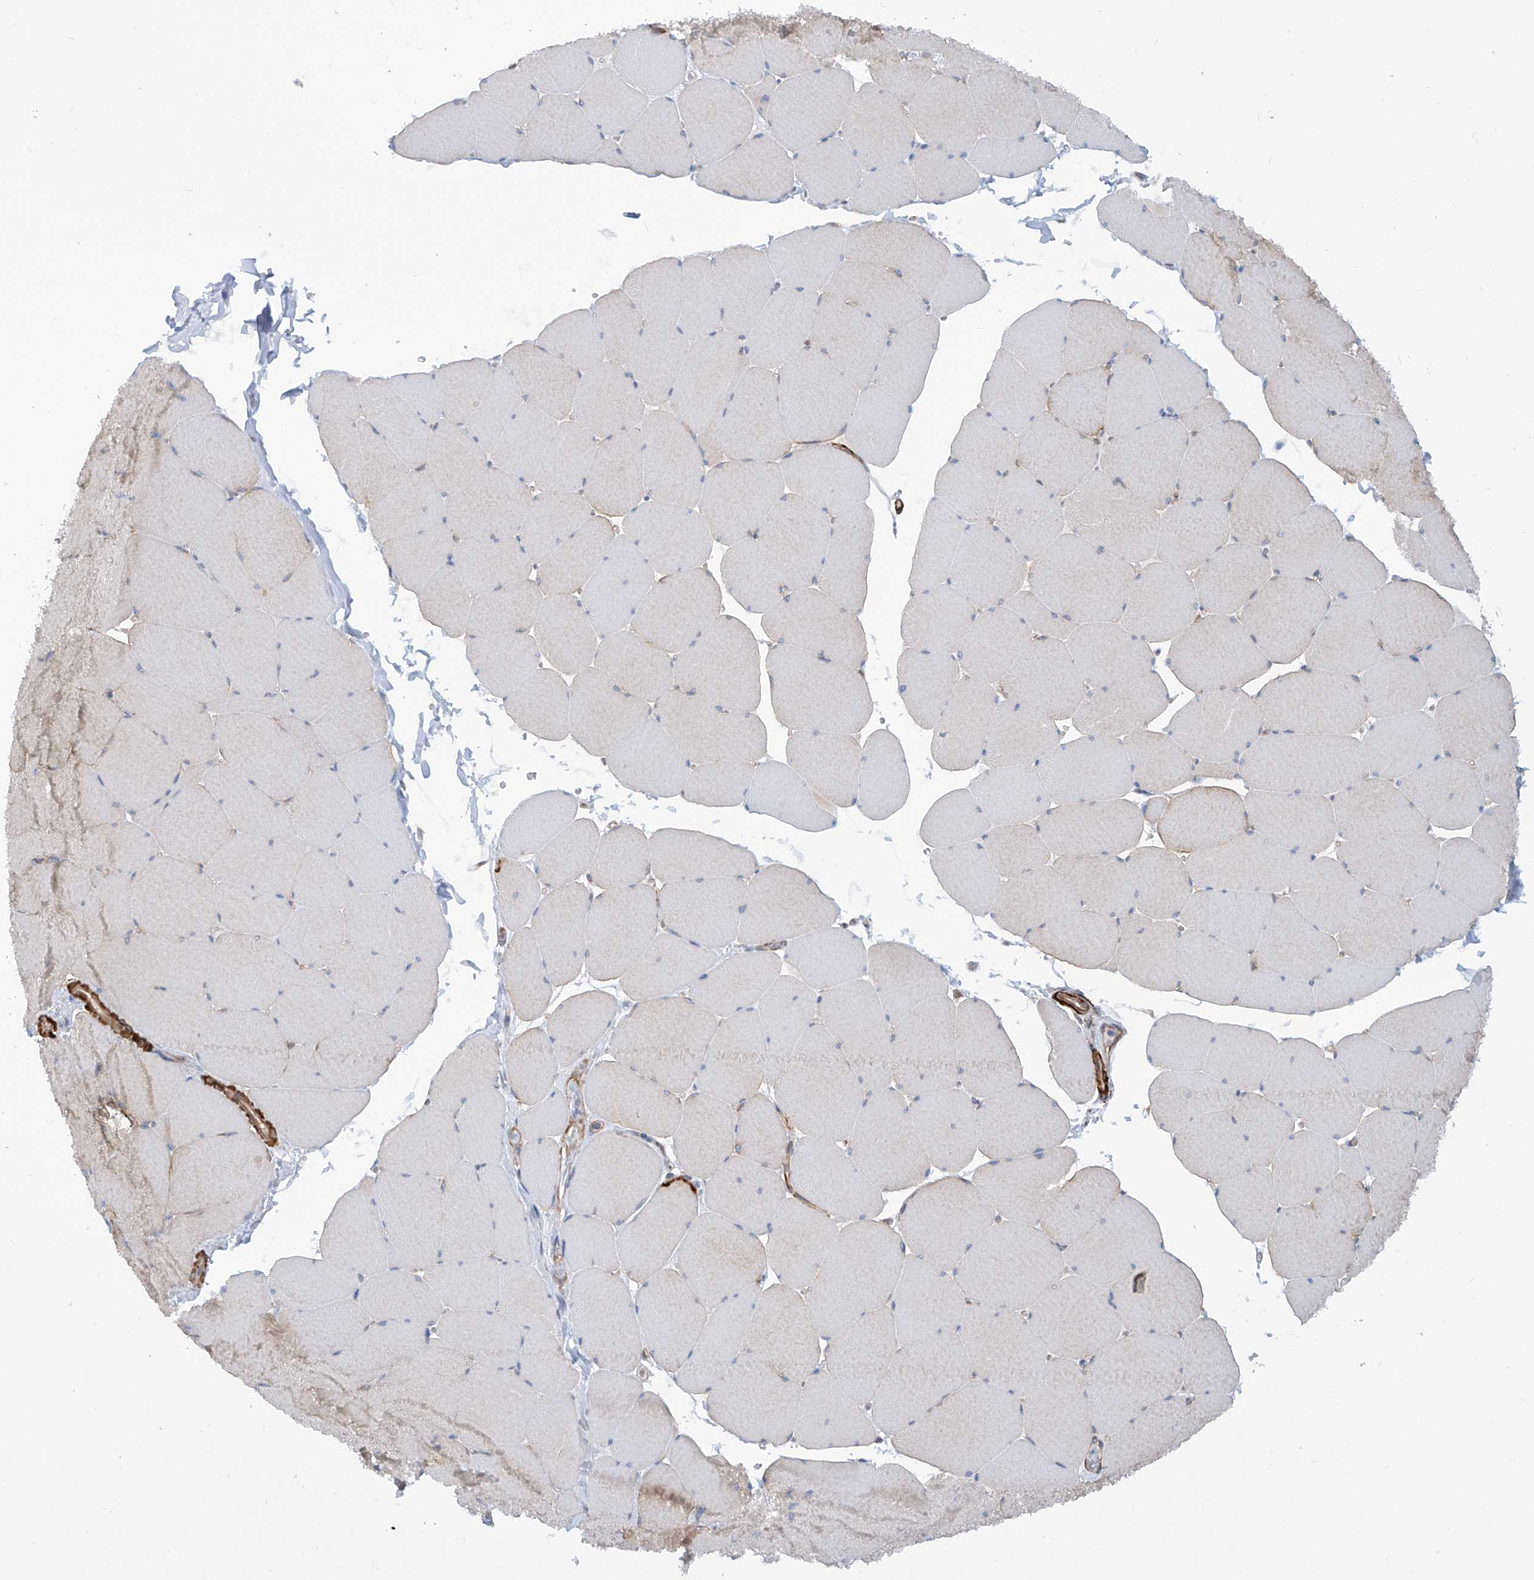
{"staining": {"intensity": "moderate", "quantity": "25%-75%", "location": "cytoplasmic/membranous"}, "tissue": "skeletal muscle", "cell_type": "Myocytes", "image_type": "normal", "snomed": [{"axis": "morphology", "description": "Normal tissue, NOS"}, {"axis": "topography", "description": "Skeletal muscle"}, {"axis": "topography", "description": "Head-Neck"}], "caption": "An IHC micrograph of benign tissue is shown. Protein staining in brown highlights moderate cytoplasmic/membranous positivity in skeletal muscle within myocytes. Using DAB (brown) and hematoxylin (blue) stains, captured at high magnification using brightfield microscopy.", "gene": "ZNF490", "patient": {"sex": "male", "age": 66}}